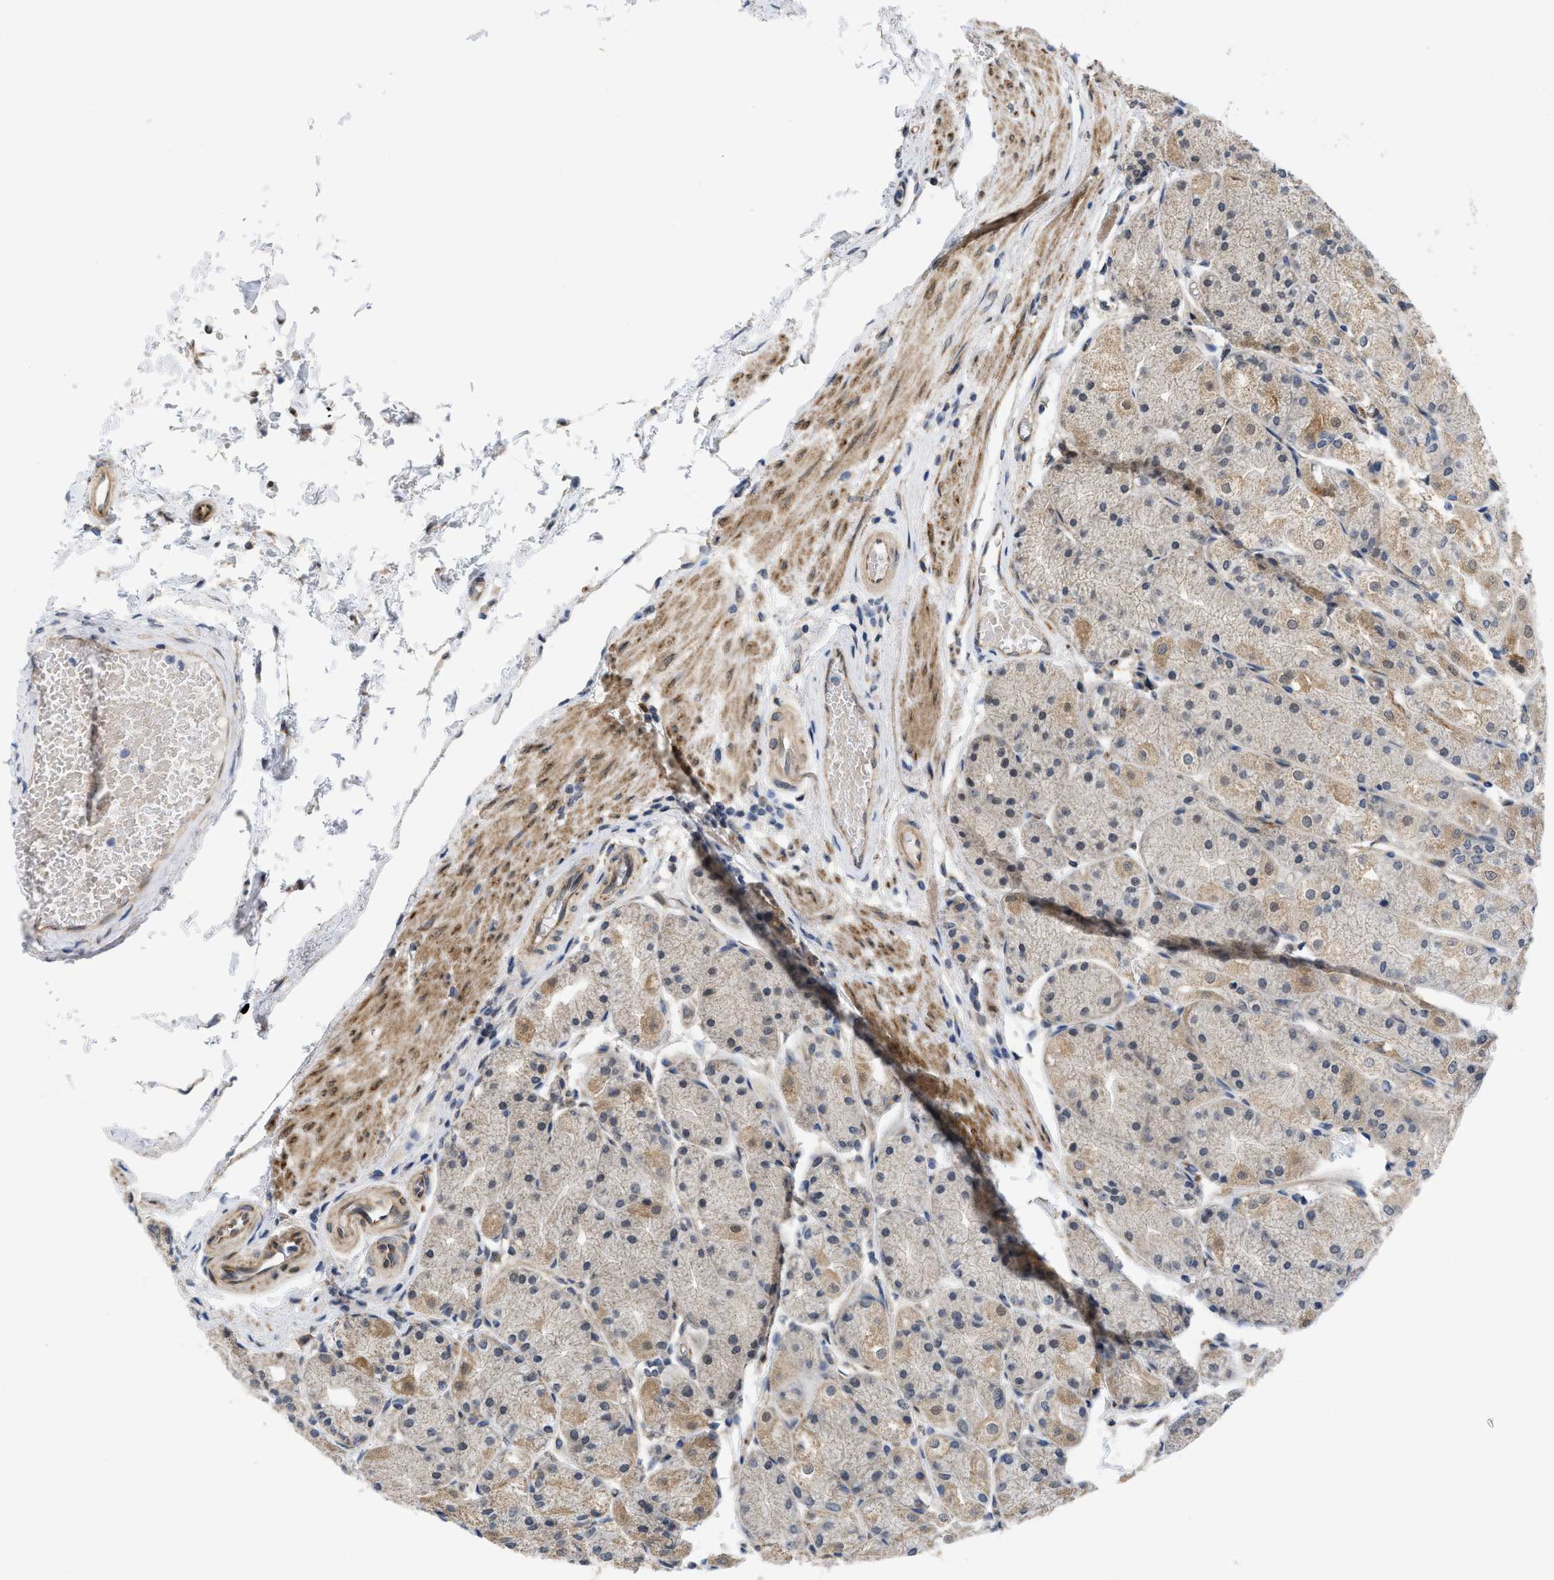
{"staining": {"intensity": "moderate", "quantity": "25%-75%", "location": "cytoplasmic/membranous"}, "tissue": "stomach", "cell_type": "Glandular cells", "image_type": "normal", "snomed": [{"axis": "morphology", "description": "Normal tissue, NOS"}, {"axis": "topography", "description": "Stomach, upper"}], "caption": "Immunohistochemical staining of normal human stomach shows moderate cytoplasmic/membranous protein staining in approximately 25%-75% of glandular cells. (IHC, brightfield microscopy, high magnification).", "gene": "EOGT", "patient": {"sex": "male", "age": 72}}